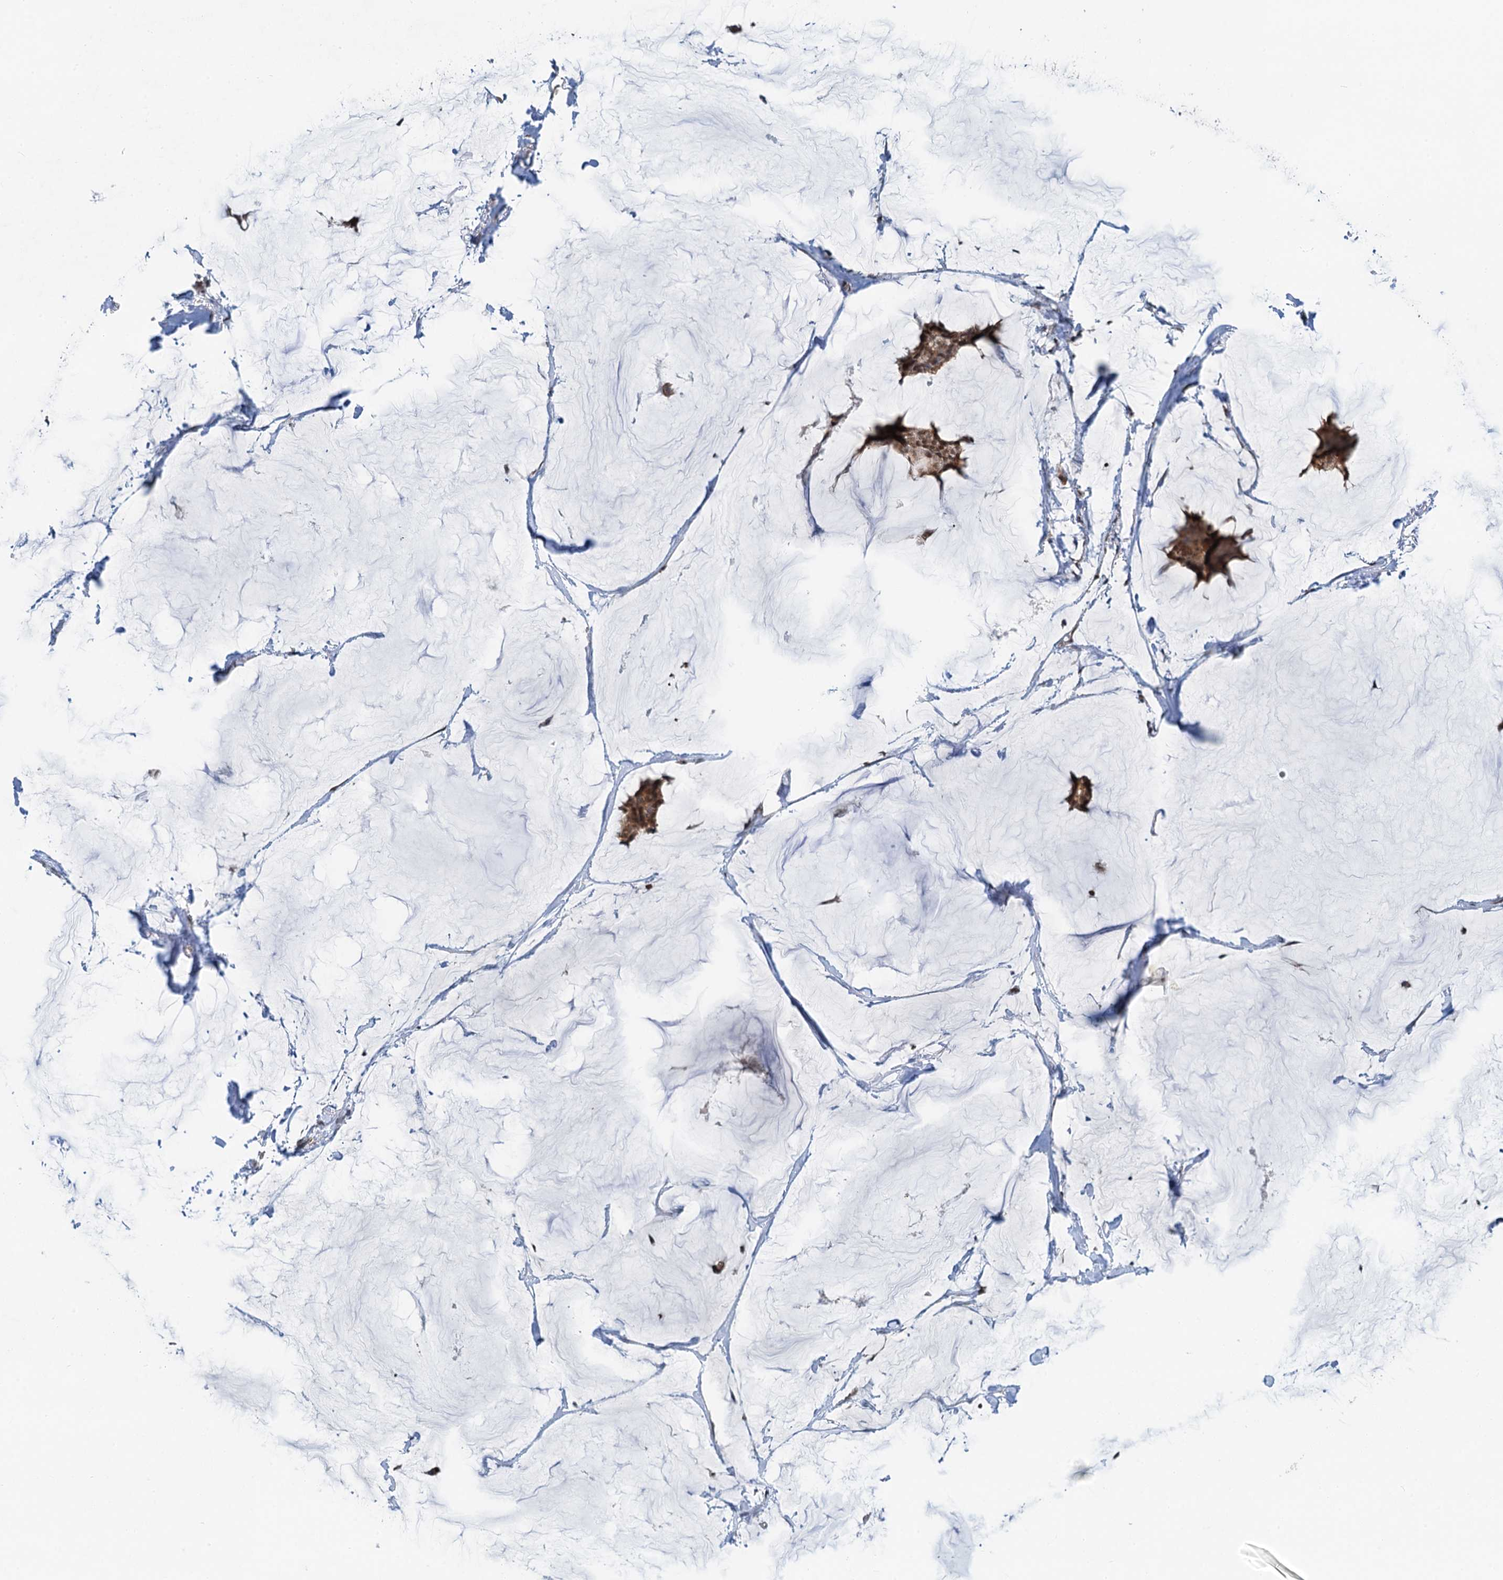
{"staining": {"intensity": "moderate", "quantity": ">75%", "location": "cytoplasmic/membranous,nuclear"}, "tissue": "breast cancer", "cell_type": "Tumor cells", "image_type": "cancer", "snomed": [{"axis": "morphology", "description": "Duct carcinoma"}, {"axis": "topography", "description": "Breast"}], "caption": "This photomicrograph displays breast cancer stained with immunohistochemistry (IHC) to label a protein in brown. The cytoplasmic/membranous and nuclear of tumor cells show moderate positivity for the protein. Nuclei are counter-stained blue.", "gene": "CFDP1", "patient": {"sex": "female", "age": 93}}